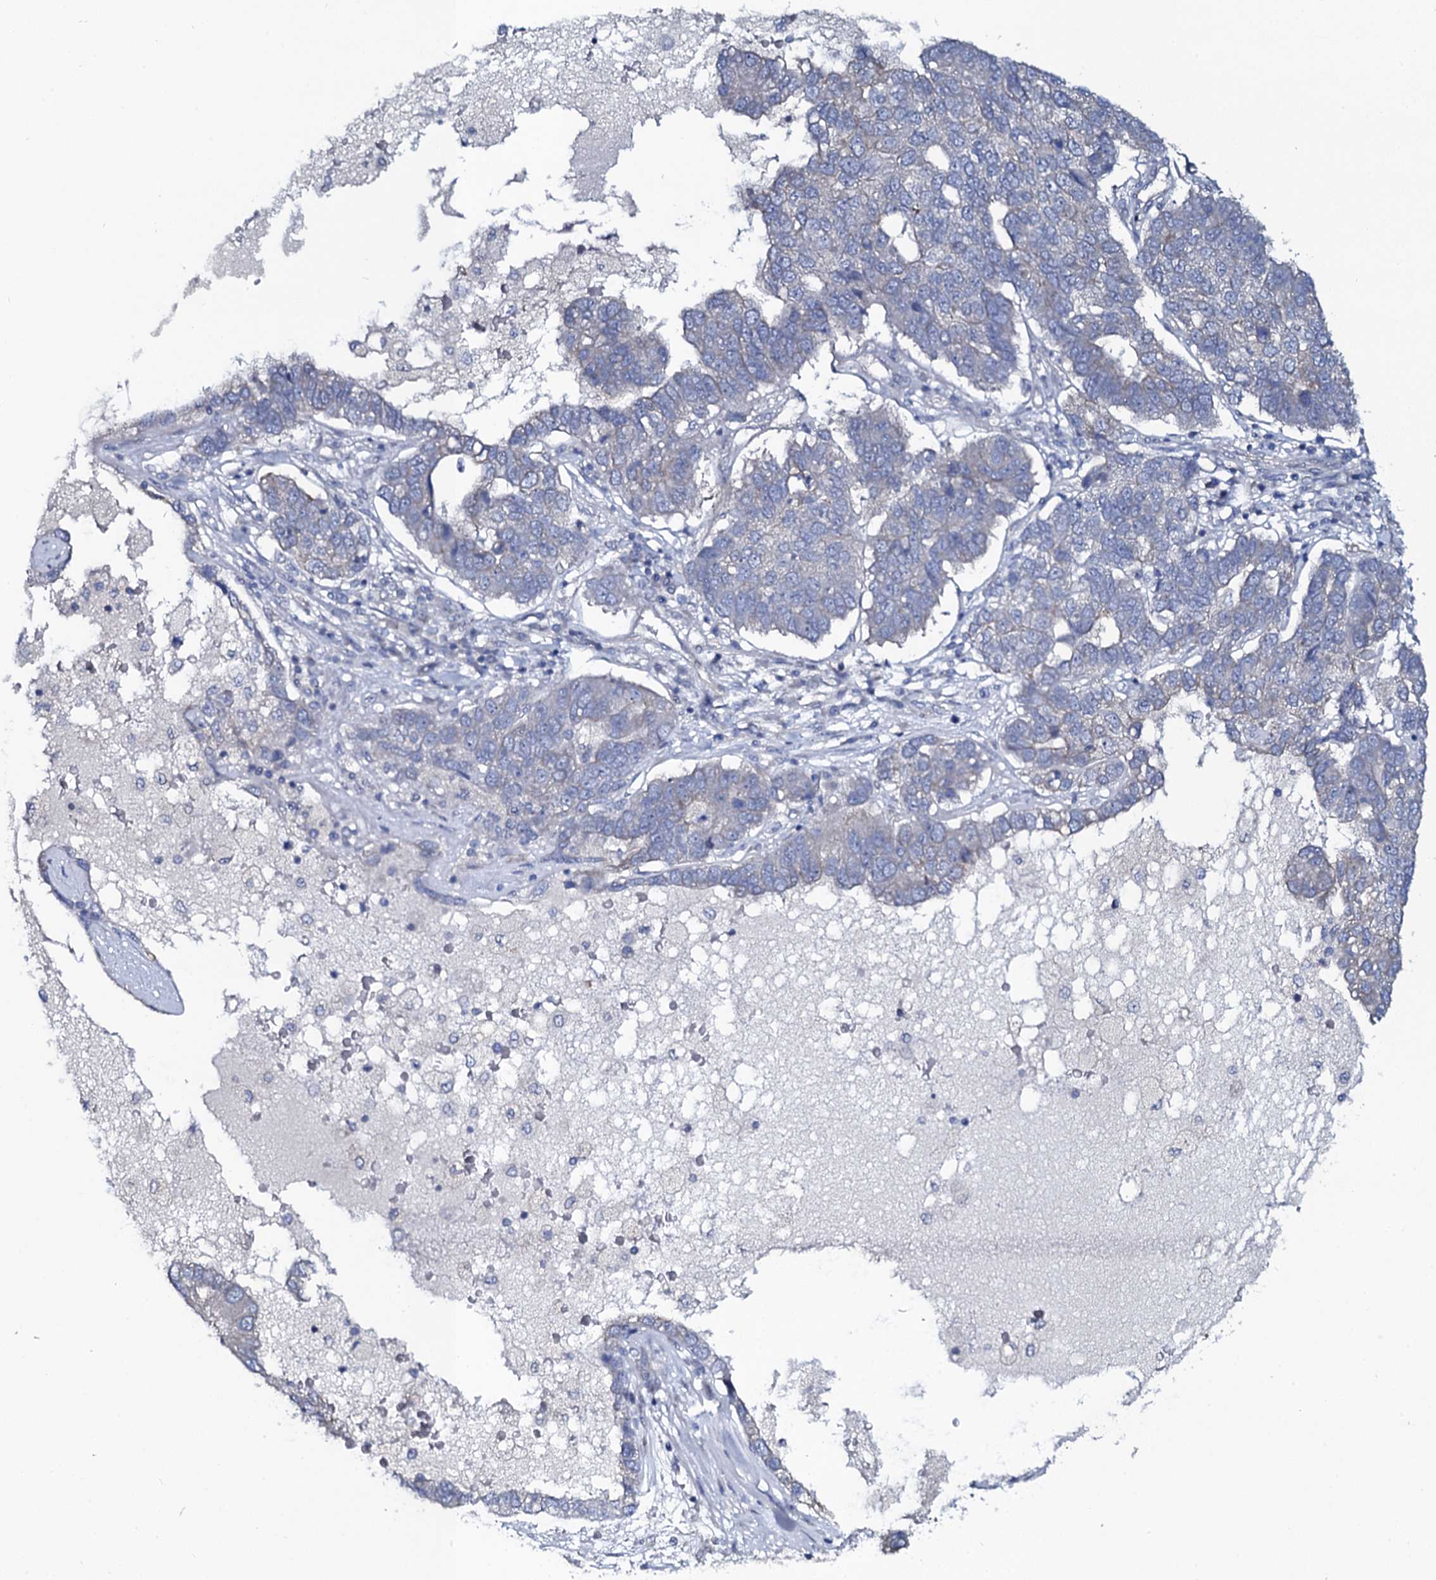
{"staining": {"intensity": "negative", "quantity": "none", "location": "none"}, "tissue": "pancreatic cancer", "cell_type": "Tumor cells", "image_type": "cancer", "snomed": [{"axis": "morphology", "description": "Adenocarcinoma, NOS"}, {"axis": "topography", "description": "Pancreas"}], "caption": "Pancreatic adenocarcinoma was stained to show a protein in brown. There is no significant expression in tumor cells.", "gene": "C10orf88", "patient": {"sex": "female", "age": 61}}